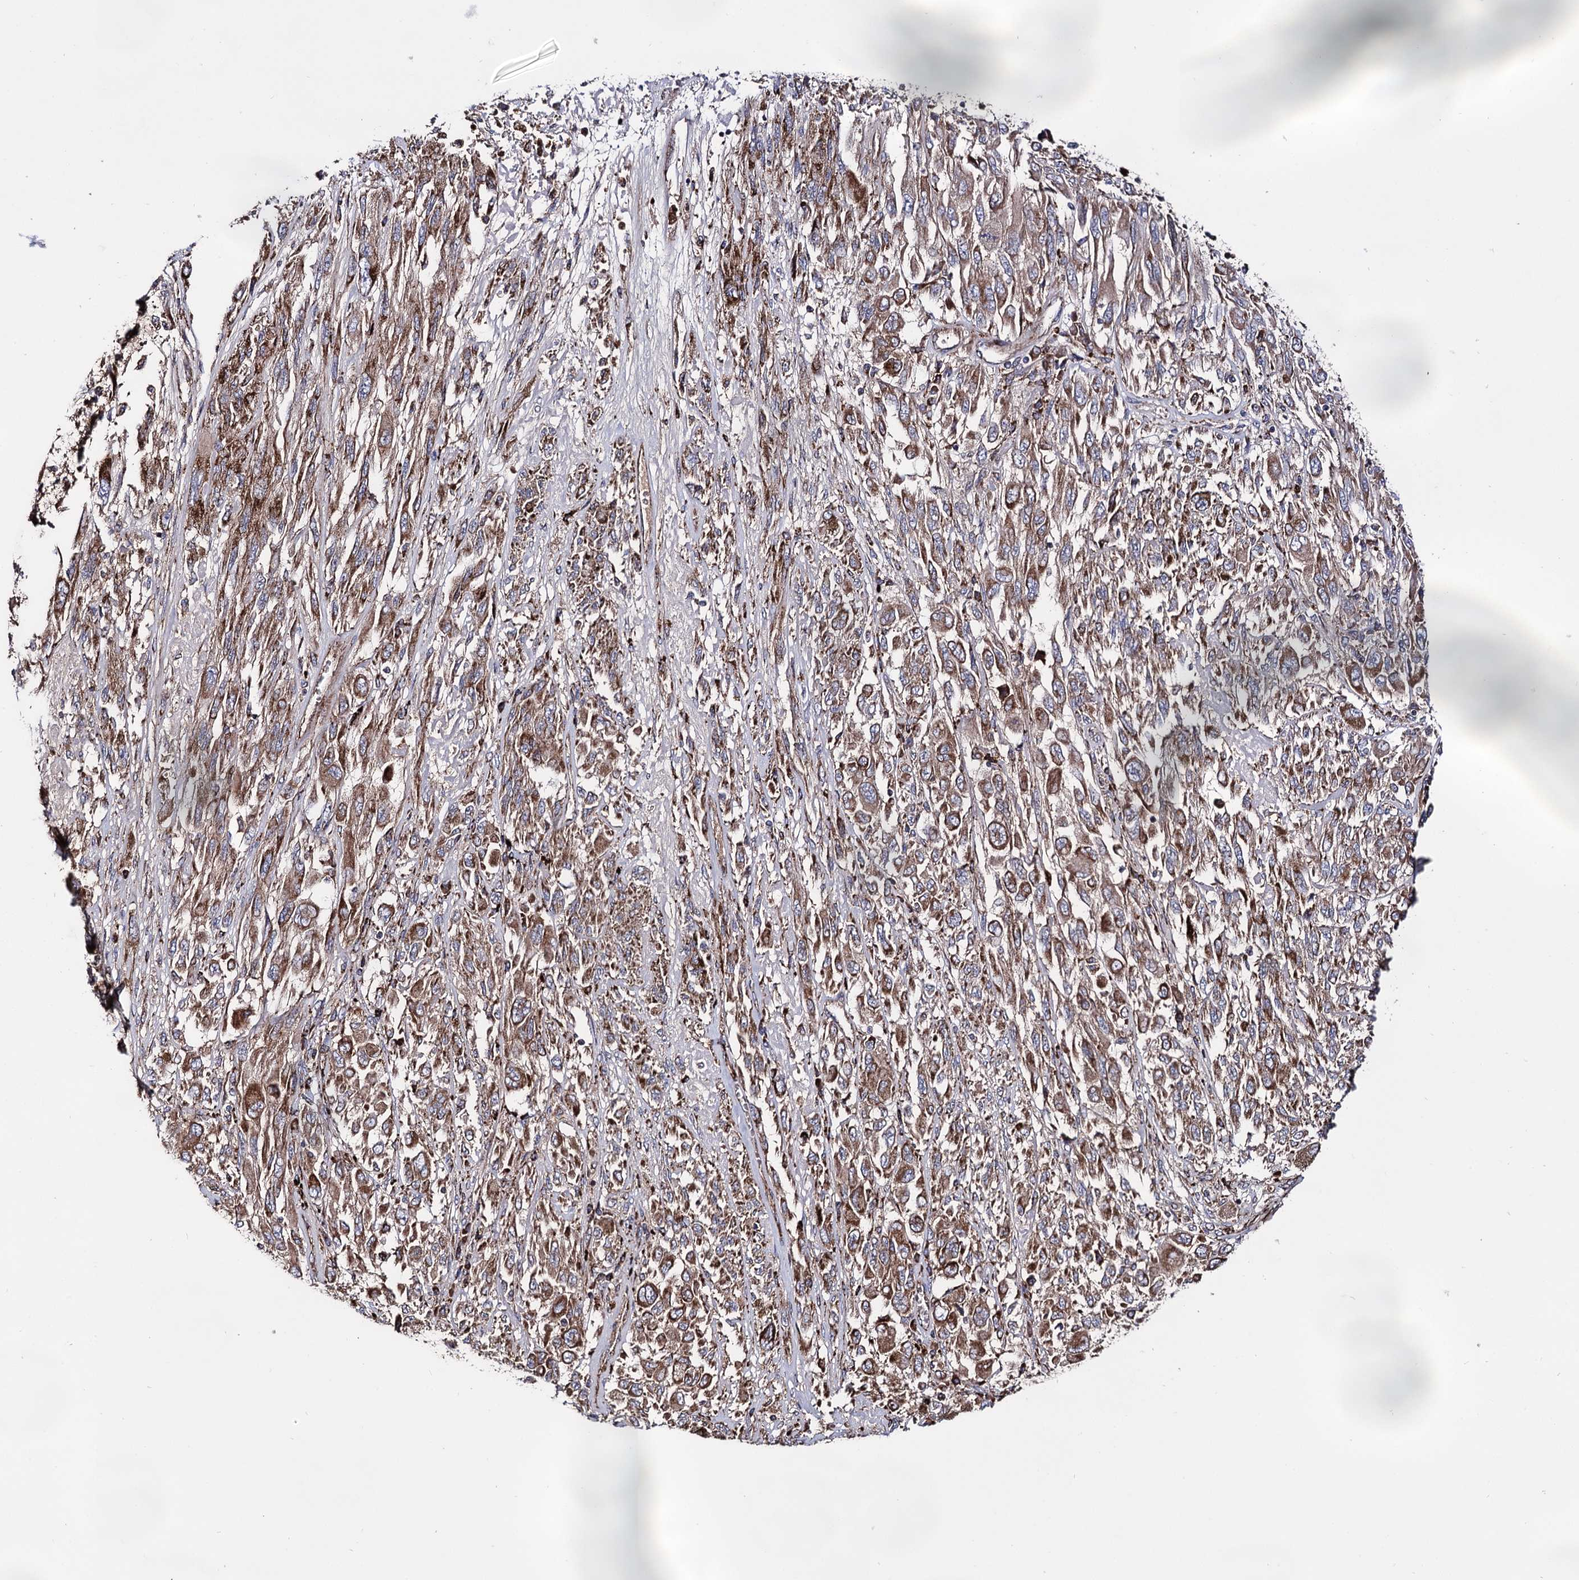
{"staining": {"intensity": "moderate", "quantity": ">75%", "location": "cytoplasmic/membranous"}, "tissue": "melanoma", "cell_type": "Tumor cells", "image_type": "cancer", "snomed": [{"axis": "morphology", "description": "Malignant melanoma, NOS"}, {"axis": "topography", "description": "Skin"}], "caption": "Immunohistochemical staining of human melanoma shows moderate cytoplasmic/membranous protein positivity in about >75% of tumor cells. Nuclei are stained in blue.", "gene": "IQCH", "patient": {"sex": "female", "age": 91}}